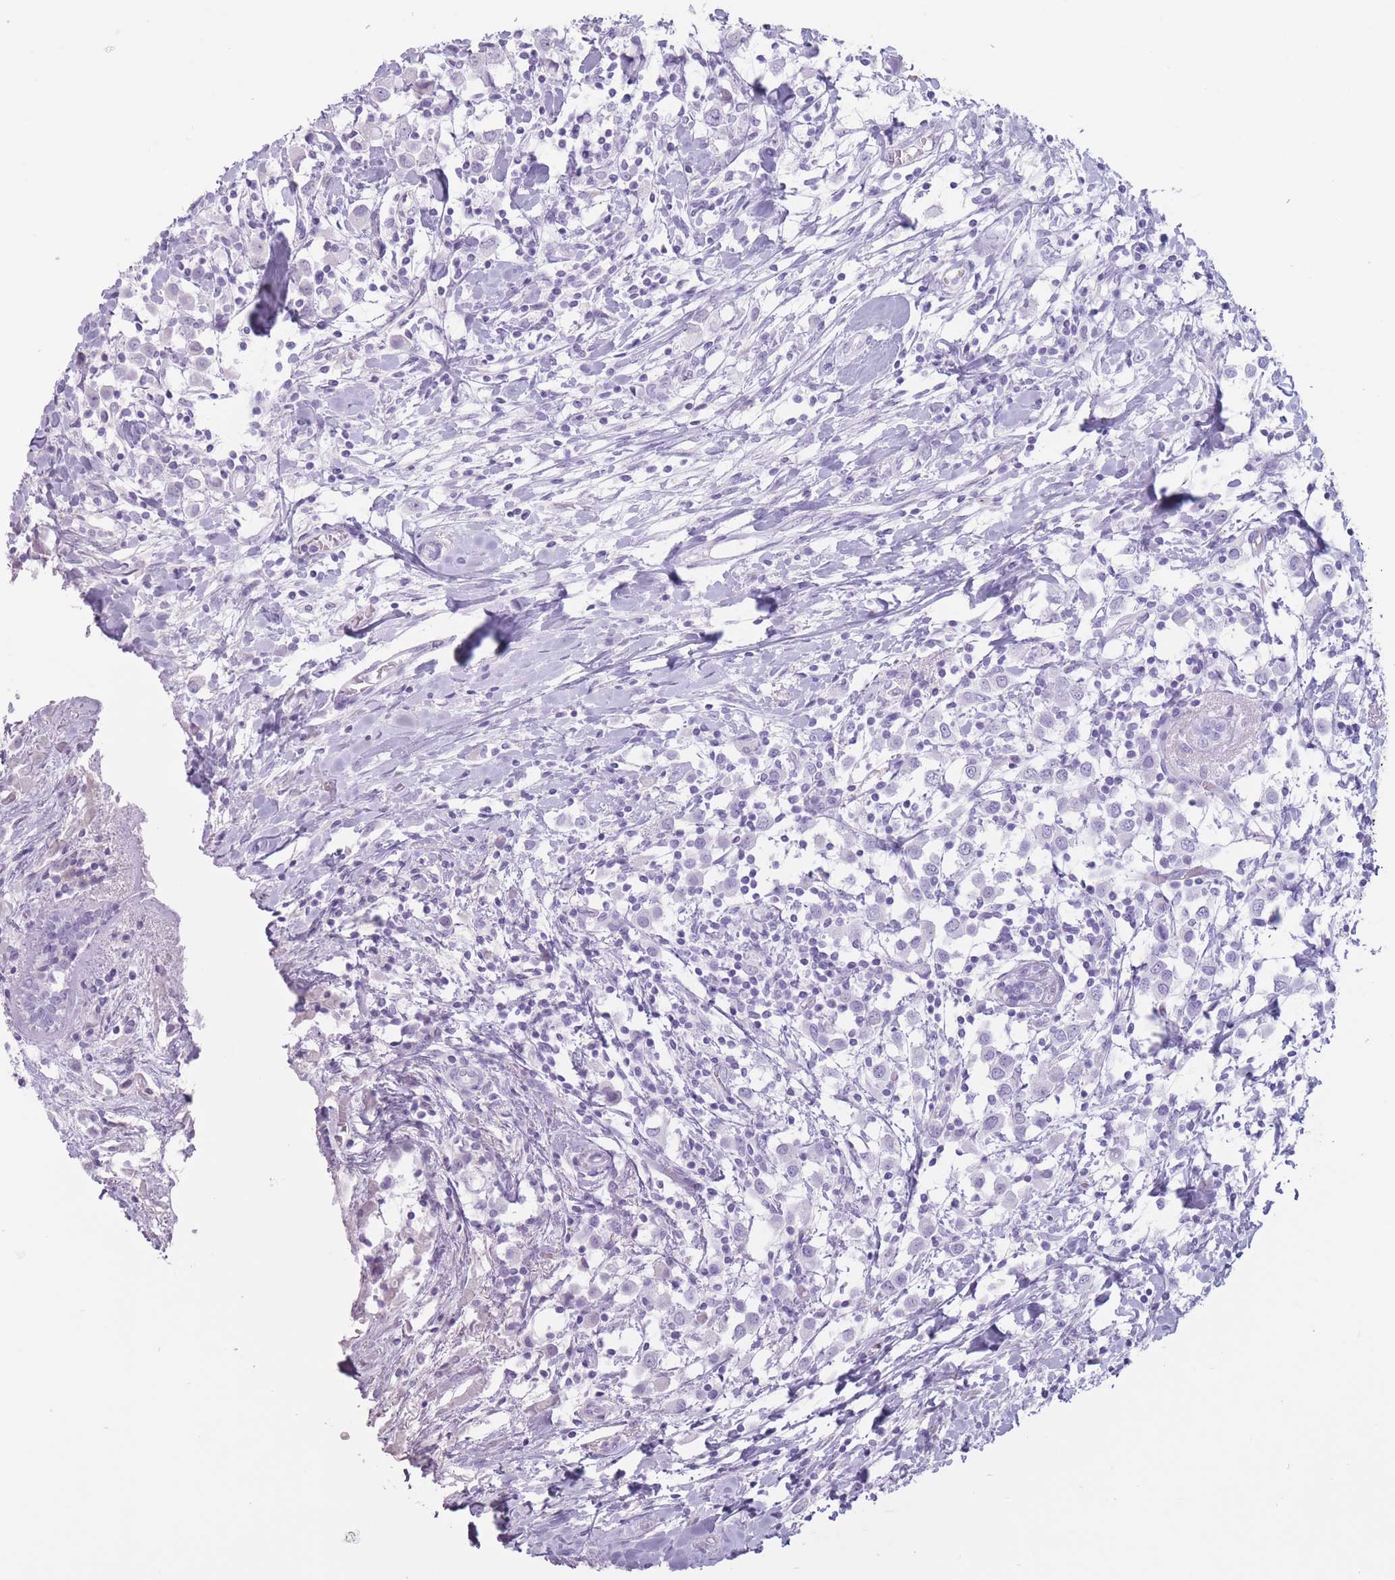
{"staining": {"intensity": "negative", "quantity": "none", "location": "none"}, "tissue": "breast cancer", "cell_type": "Tumor cells", "image_type": "cancer", "snomed": [{"axis": "morphology", "description": "Duct carcinoma"}, {"axis": "topography", "description": "Breast"}], "caption": "This is an IHC micrograph of breast infiltrating ductal carcinoma. There is no positivity in tumor cells.", "gene": "PNMA3", "patient": {"sex": "female", "age": 61}}